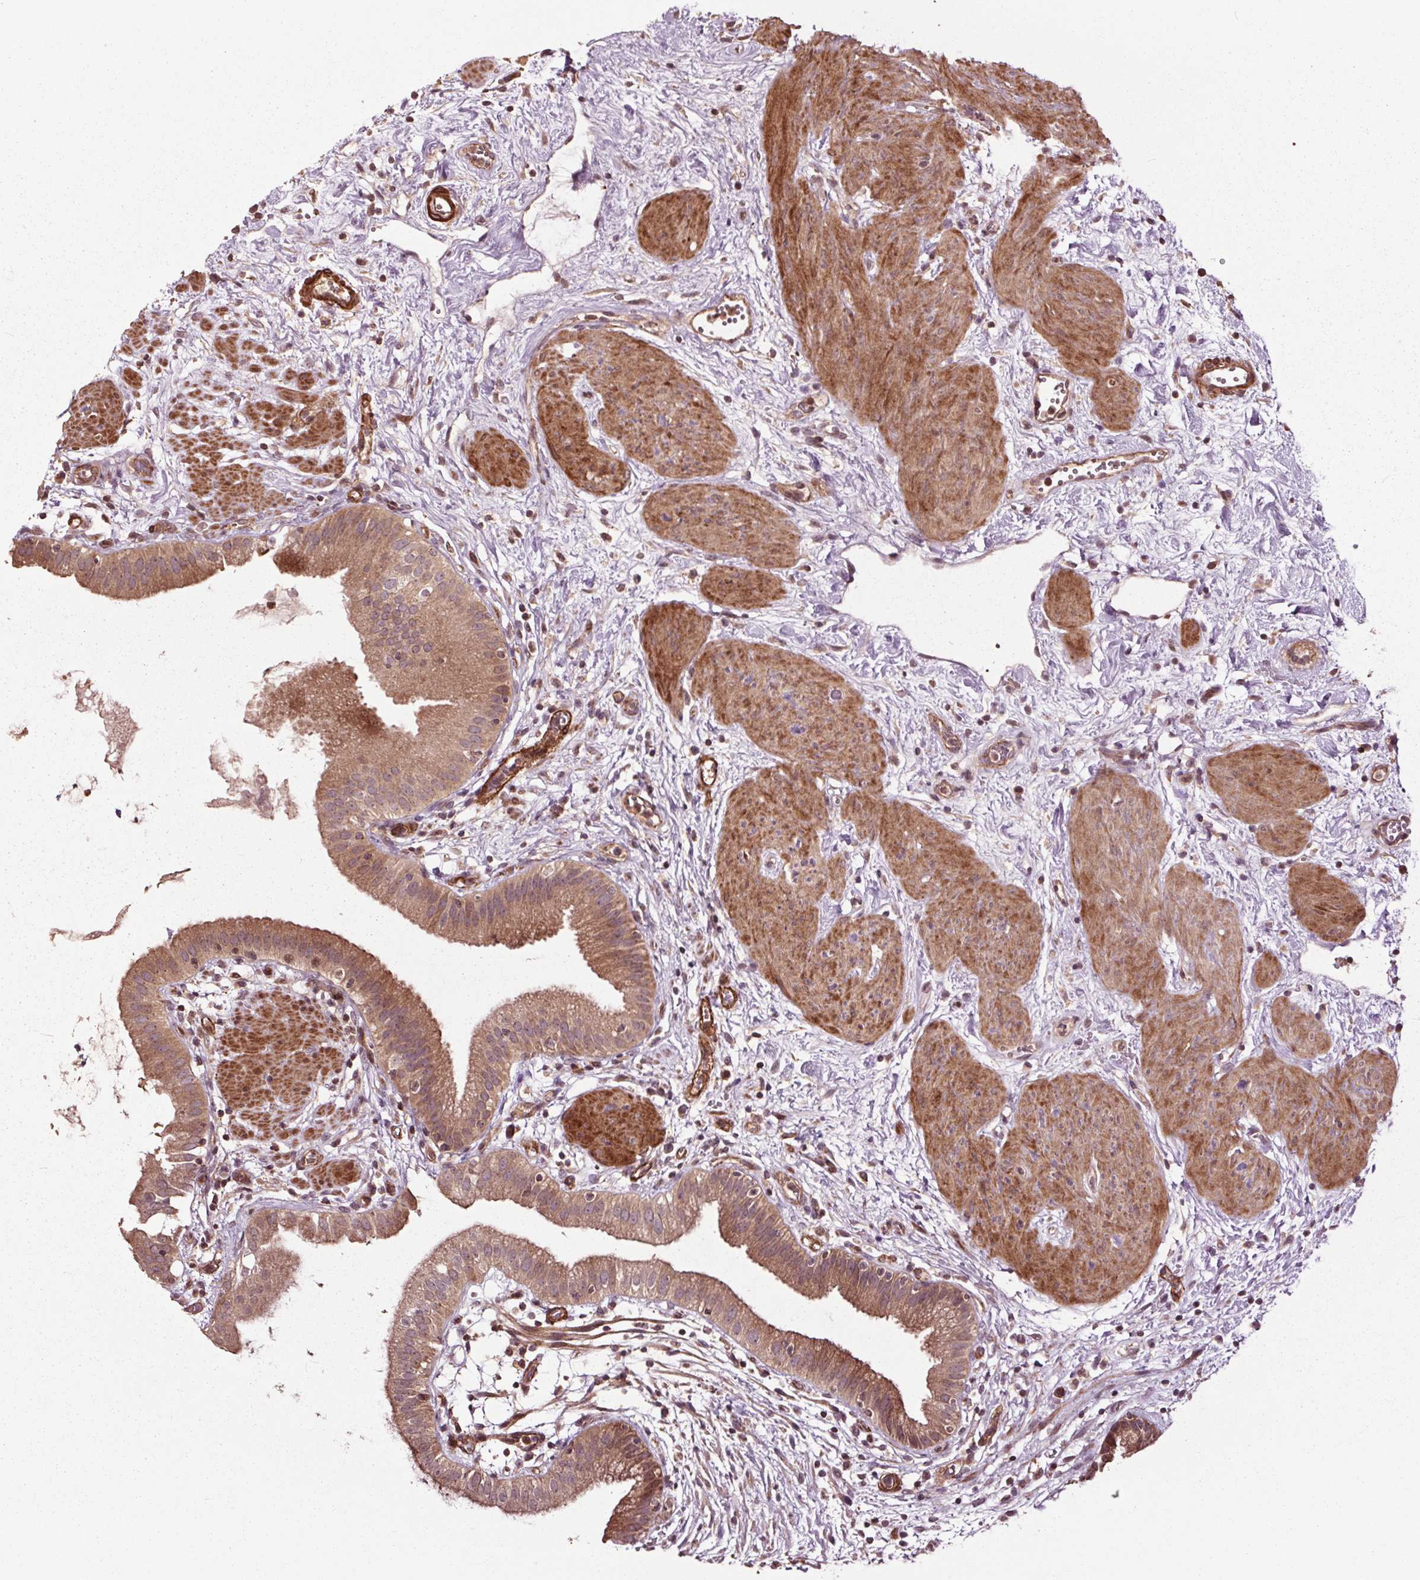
{"staining": {"intensity": "moderate", "quantity": ">75%", "location": "cytoplasmic/membranous"}, "tissue": "gallbladder", "cell_type": "Glandular cells", "image_type": "normal", "snomed": [{"axis": "morphology", "description": "Normal tissue, NOS"}, {"axis": "topography", "description": "Gallbladder"}], "caption": "Glandular cells reveal moderate cytoplasmic/membranous staining in approximately >75% of cells in normal gallbladder. The staining is performed using DAB brown chromogen to label protein expression. The nuclei are counter-stained blue using hematoxylin.", "gene": "CEP95", "patient": {"sex": "female", "age": 65}}